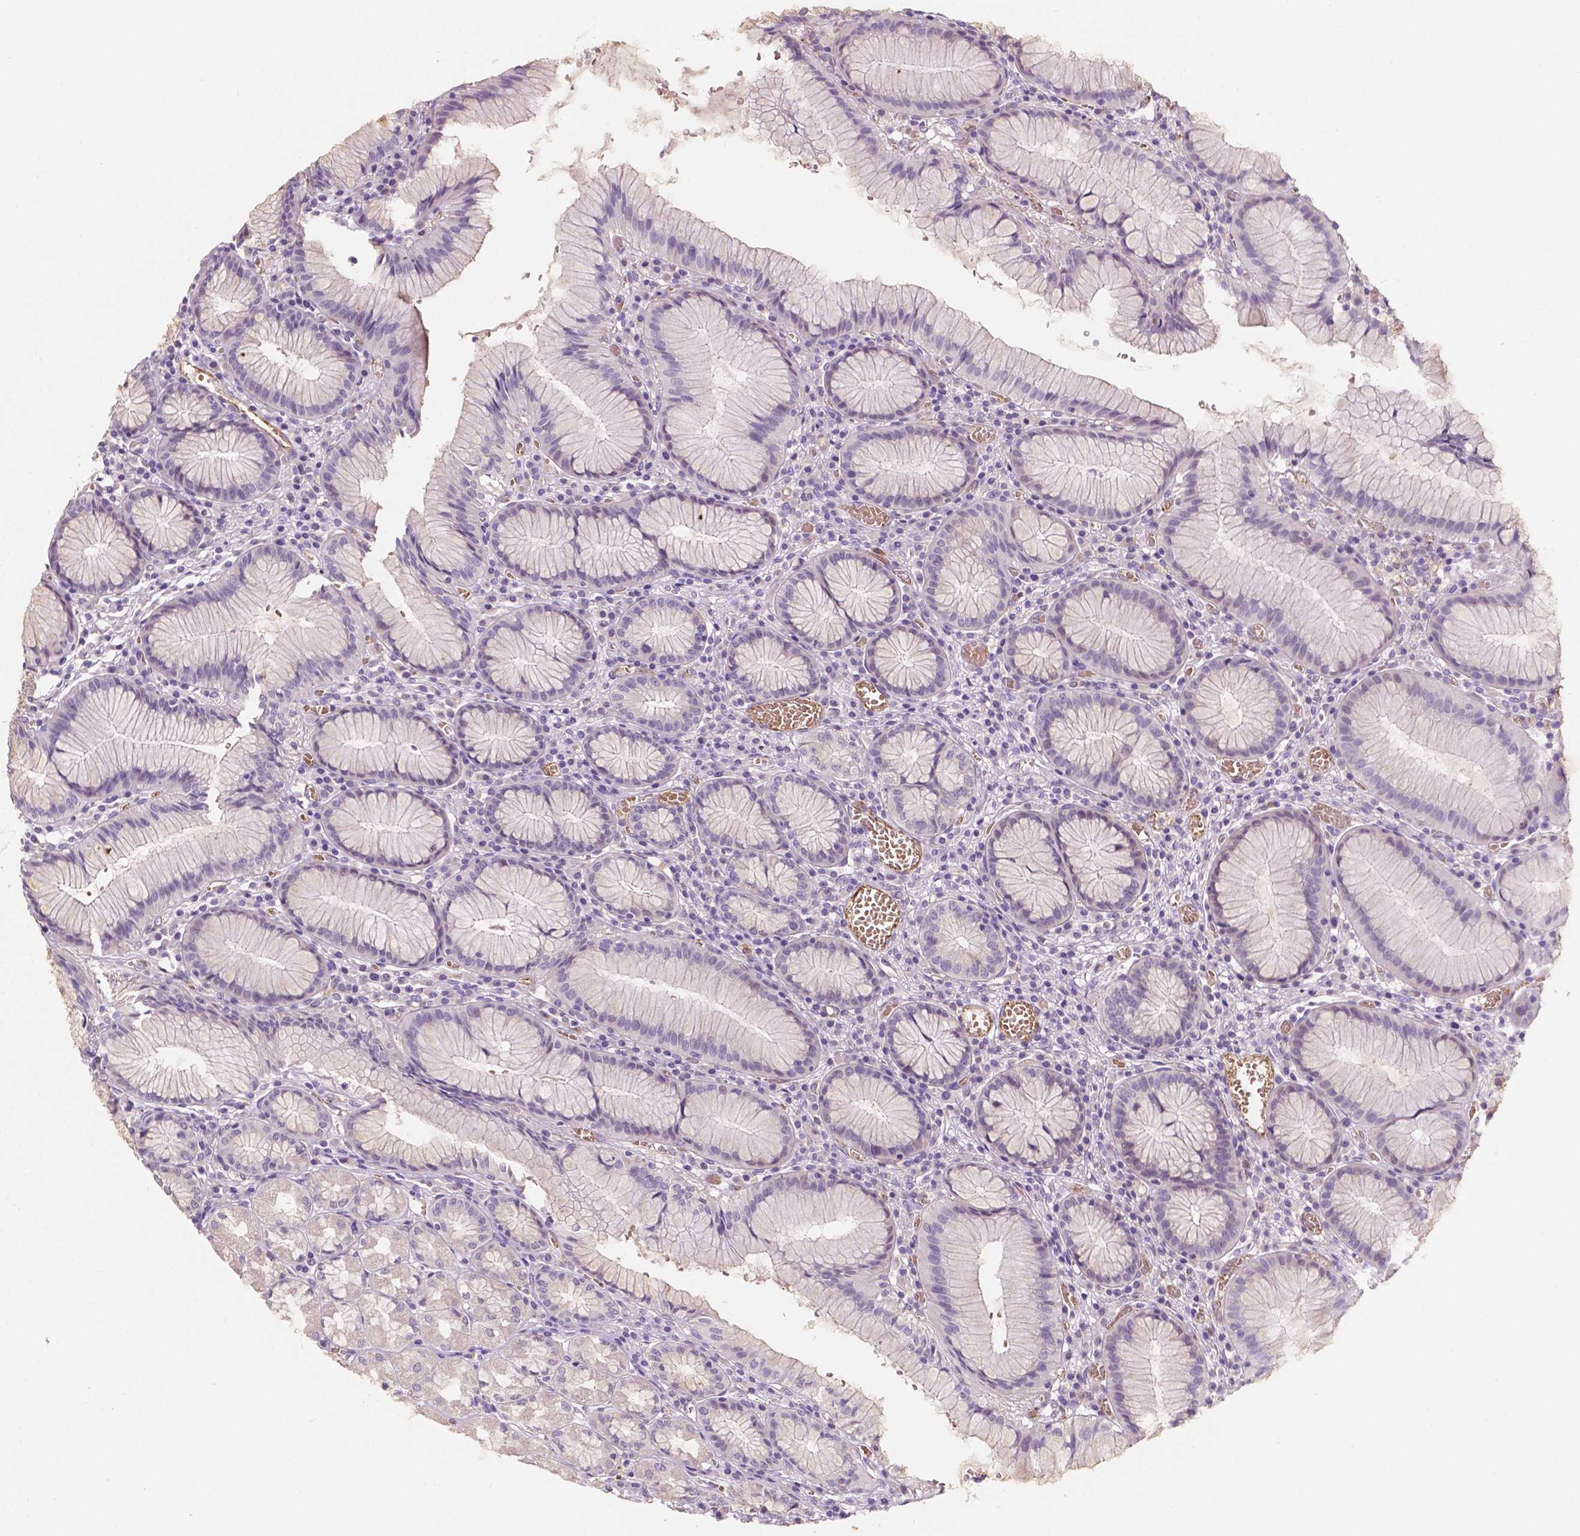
{"staining": {"intensity": "weak", "quantity": "<25%", "location": "cytoplasmic/membranous"}, "tissue": "stomach", "cell_type": "Glandular cells", "image_type": "normal", "snomed": [{"axis": "morphology", "description": "Normal tissue, NOS"}, {"axis": "topography", "description": "Stomach"}], "caption": "High magnification brightfield microscopy of benign stomach stained with DAB (3,3'-diaminobenzidine) (brown) and counterstained with hematoxylin (blue): glandular cells show no significant expression. (DAB IHC visualized using brightfield microscopy, high magnification).", "gene": "SLC22A4", "patient": {"sex": "male", "age": 55}}